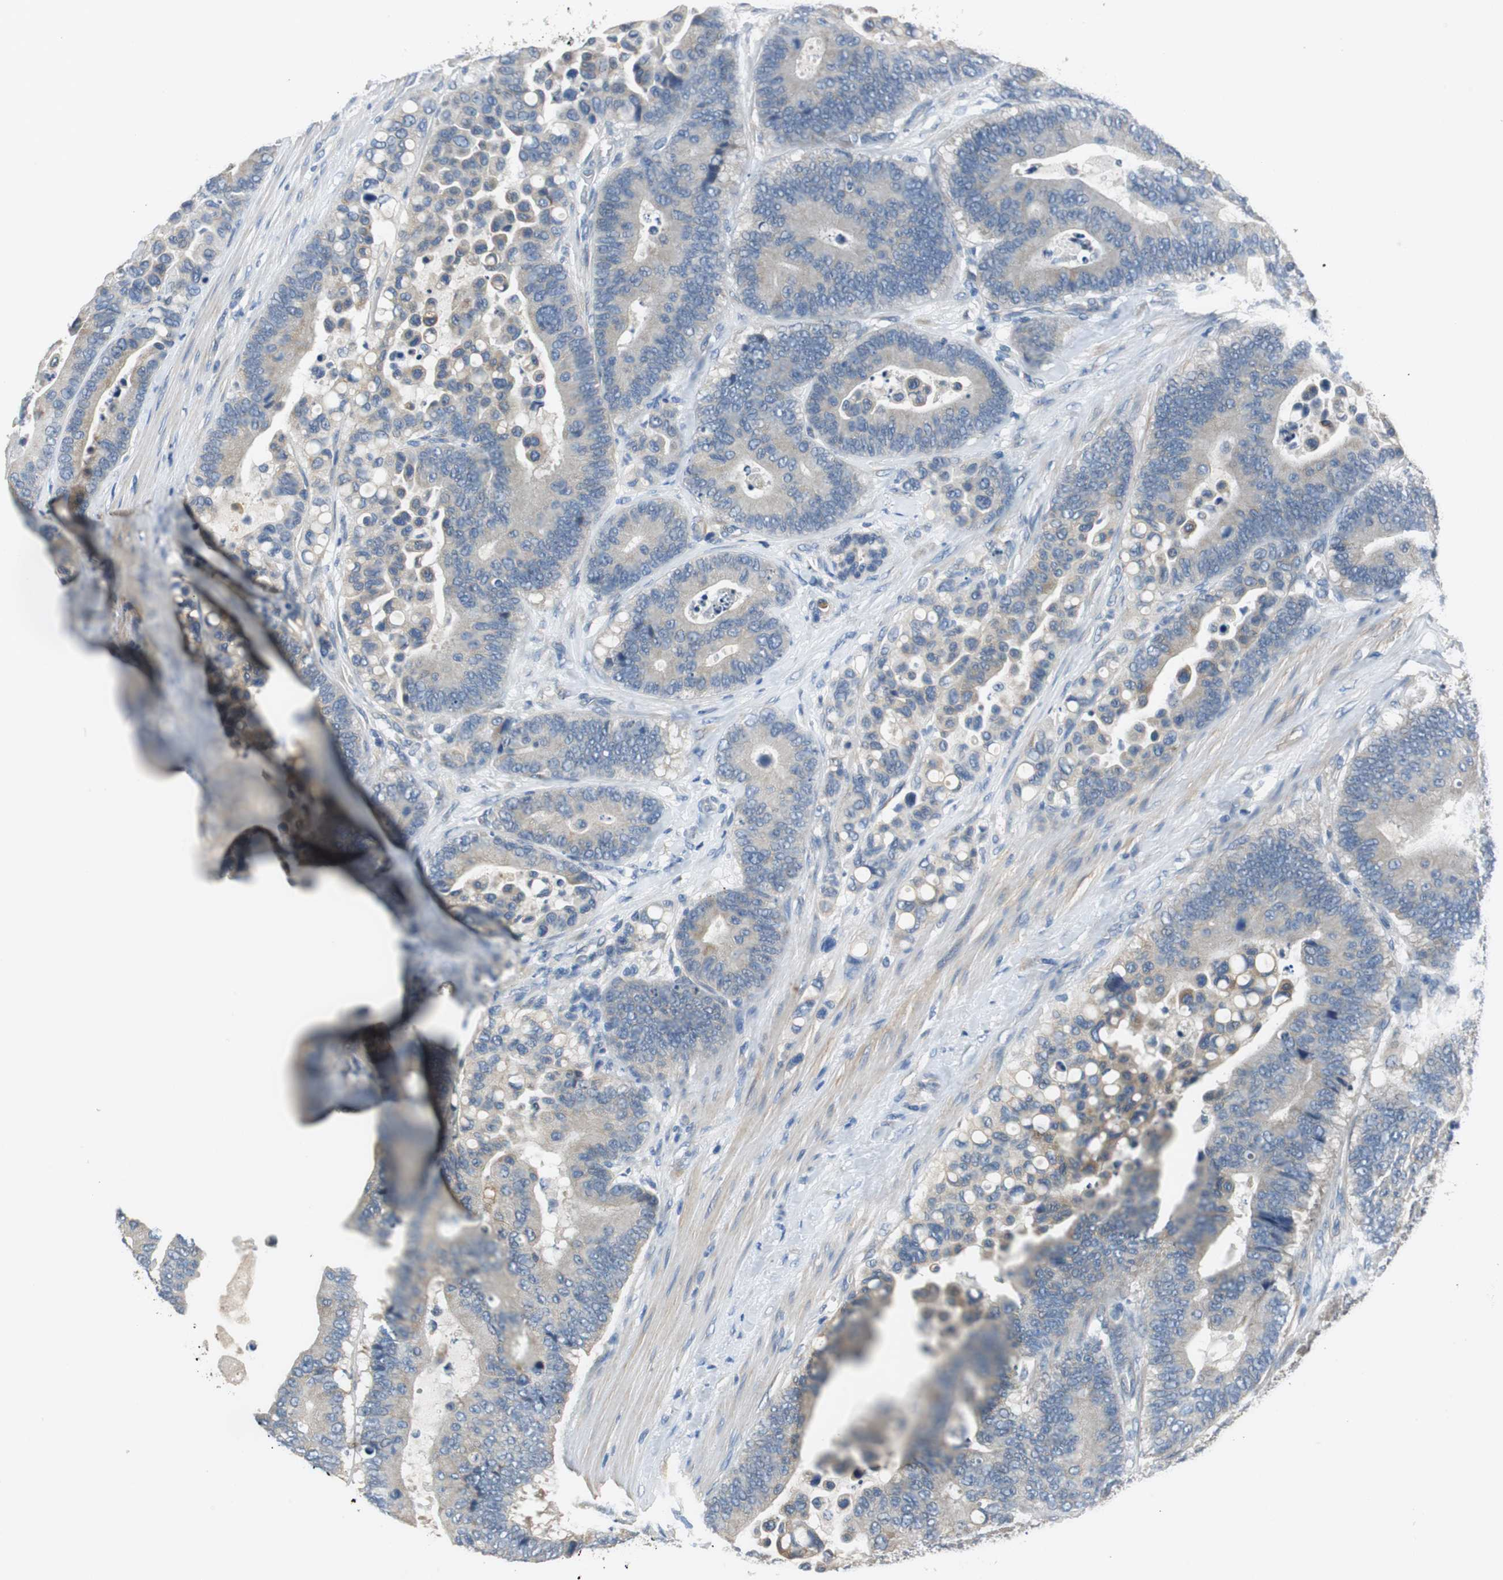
{"staining": {"intensity": "weak", "quantity": "25%-75%", "location": "cytoplasmic/membranous"}, "tissue": "colorectal cancer", "cell_type": "Tumor cells", "image_type": "cancer", "snomed": [{"axis": "morphology", "description": "Normal tissue, NOS"}, {"axis": "morphology", "description": "Adenocarcinoma, NOS"}, {"axis": "topography", "description": "Colon"}], "caption": "Brown immunohistochemical staining in colorectal cancer exhibits weak cytoplasmic/membranous staining in approximately 25%-75% of tumor cells.", "gene": "FADS2", "patient": {"sex": "male", "age": 82}}